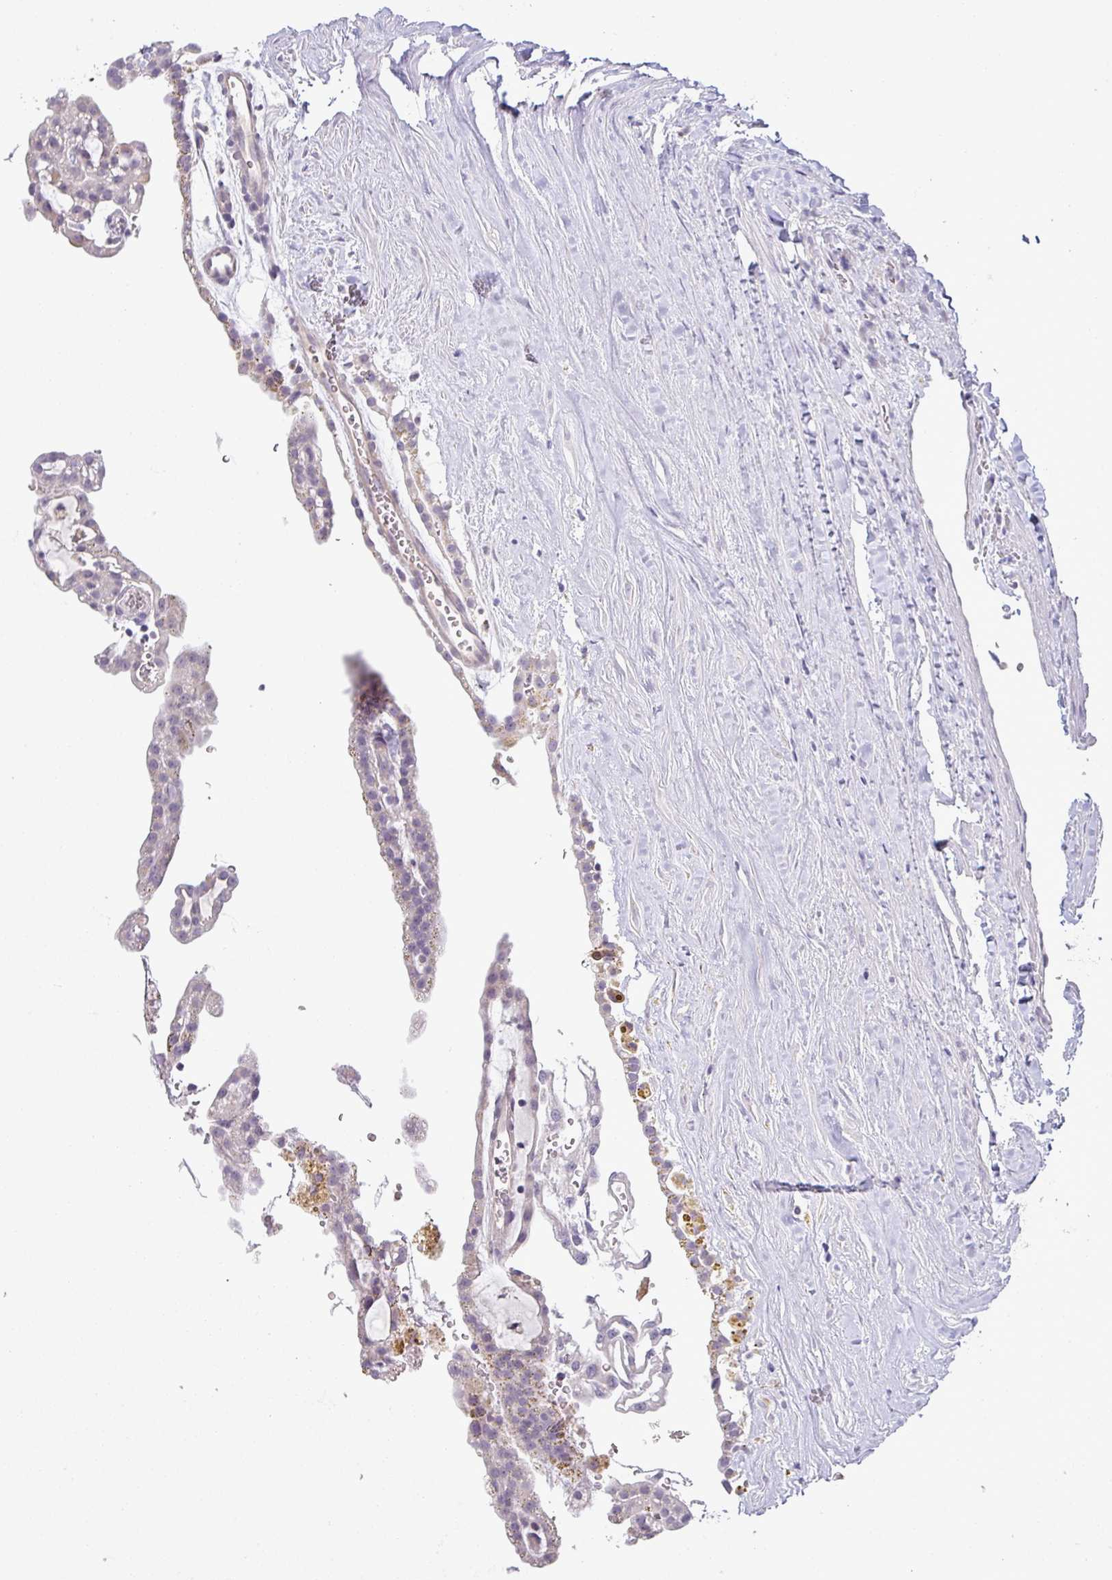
{"staining": {"intensity": "negative", "quantity": "none", "location": "none"}, "tissue": "renal cancer", "cell_type": "Tumor cells", "image_type": "cancer", "snomed": [{"axis": "morphology", "description": "Adenocarcinoma, NOS"}, {"axis": "topography", "description": "Kidney"}], "caption": "The image exhibits no staining of tumor cells in adenocarcinoma (renal).", "gene": "HBEGF", "patient": {"sex": "male", "age": 63}}